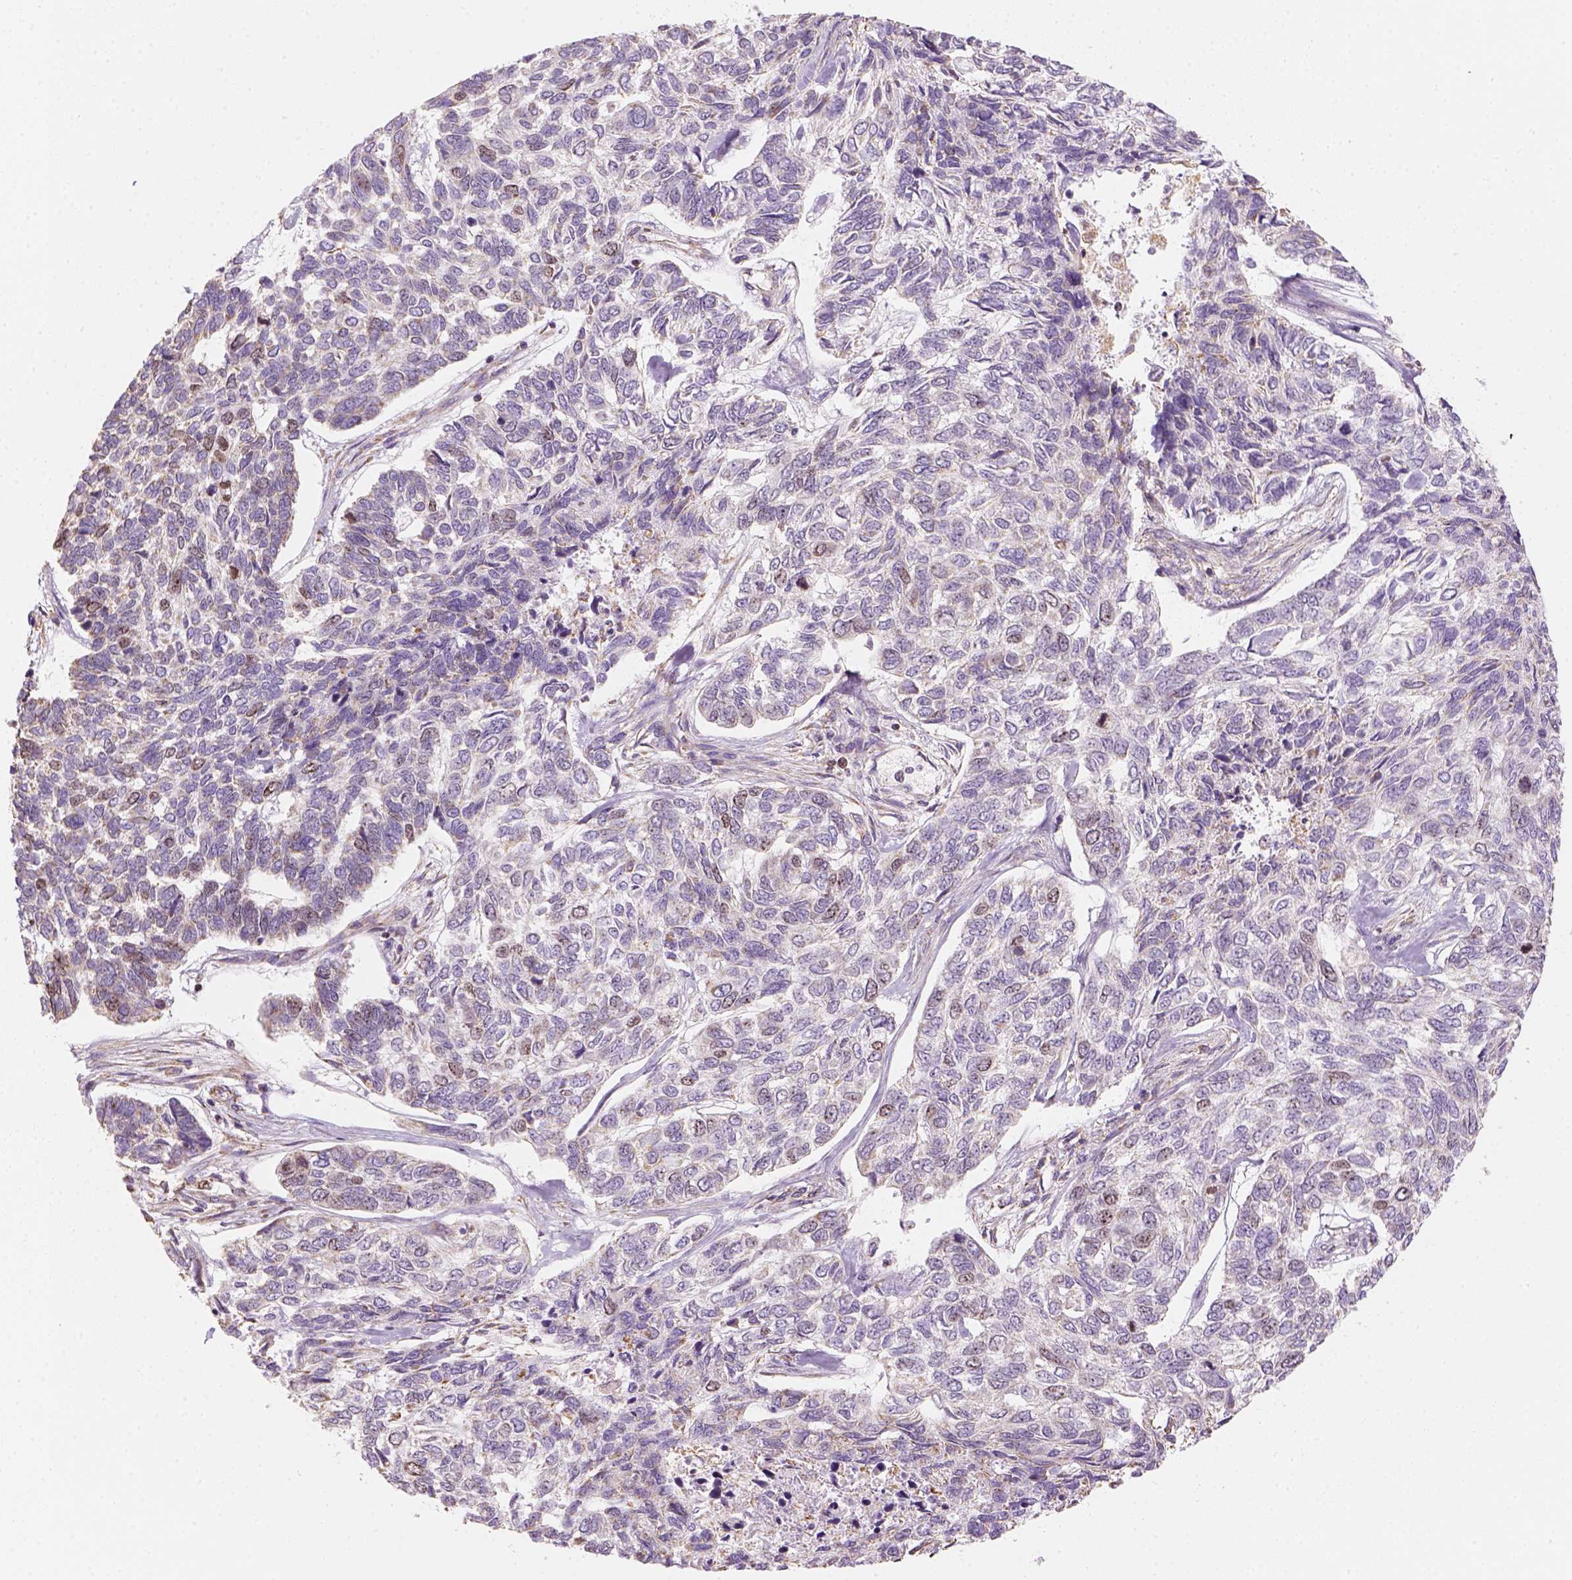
{"staining": {"intensity": "weak", "quantity": ">75%", "location": "cytoplasmic/membranous"}, "tissue": "skin cancer", "cell_type": "Tumor cells", "image_type": "cancer", "snomed": [{"axis": "morphology", "description": "Basal cell carcinoma"}, {"axis": "topography", "description": "Skin"}], "caption": "This micrograph reveals immunohistochemistry staining of human skin basal cell carcinoma, with low weak cytoplasmic/membranous positivity in about >75% of tumor cells.", "gene": "LCA5", "patient": {"sex": "female", "age": 65}}